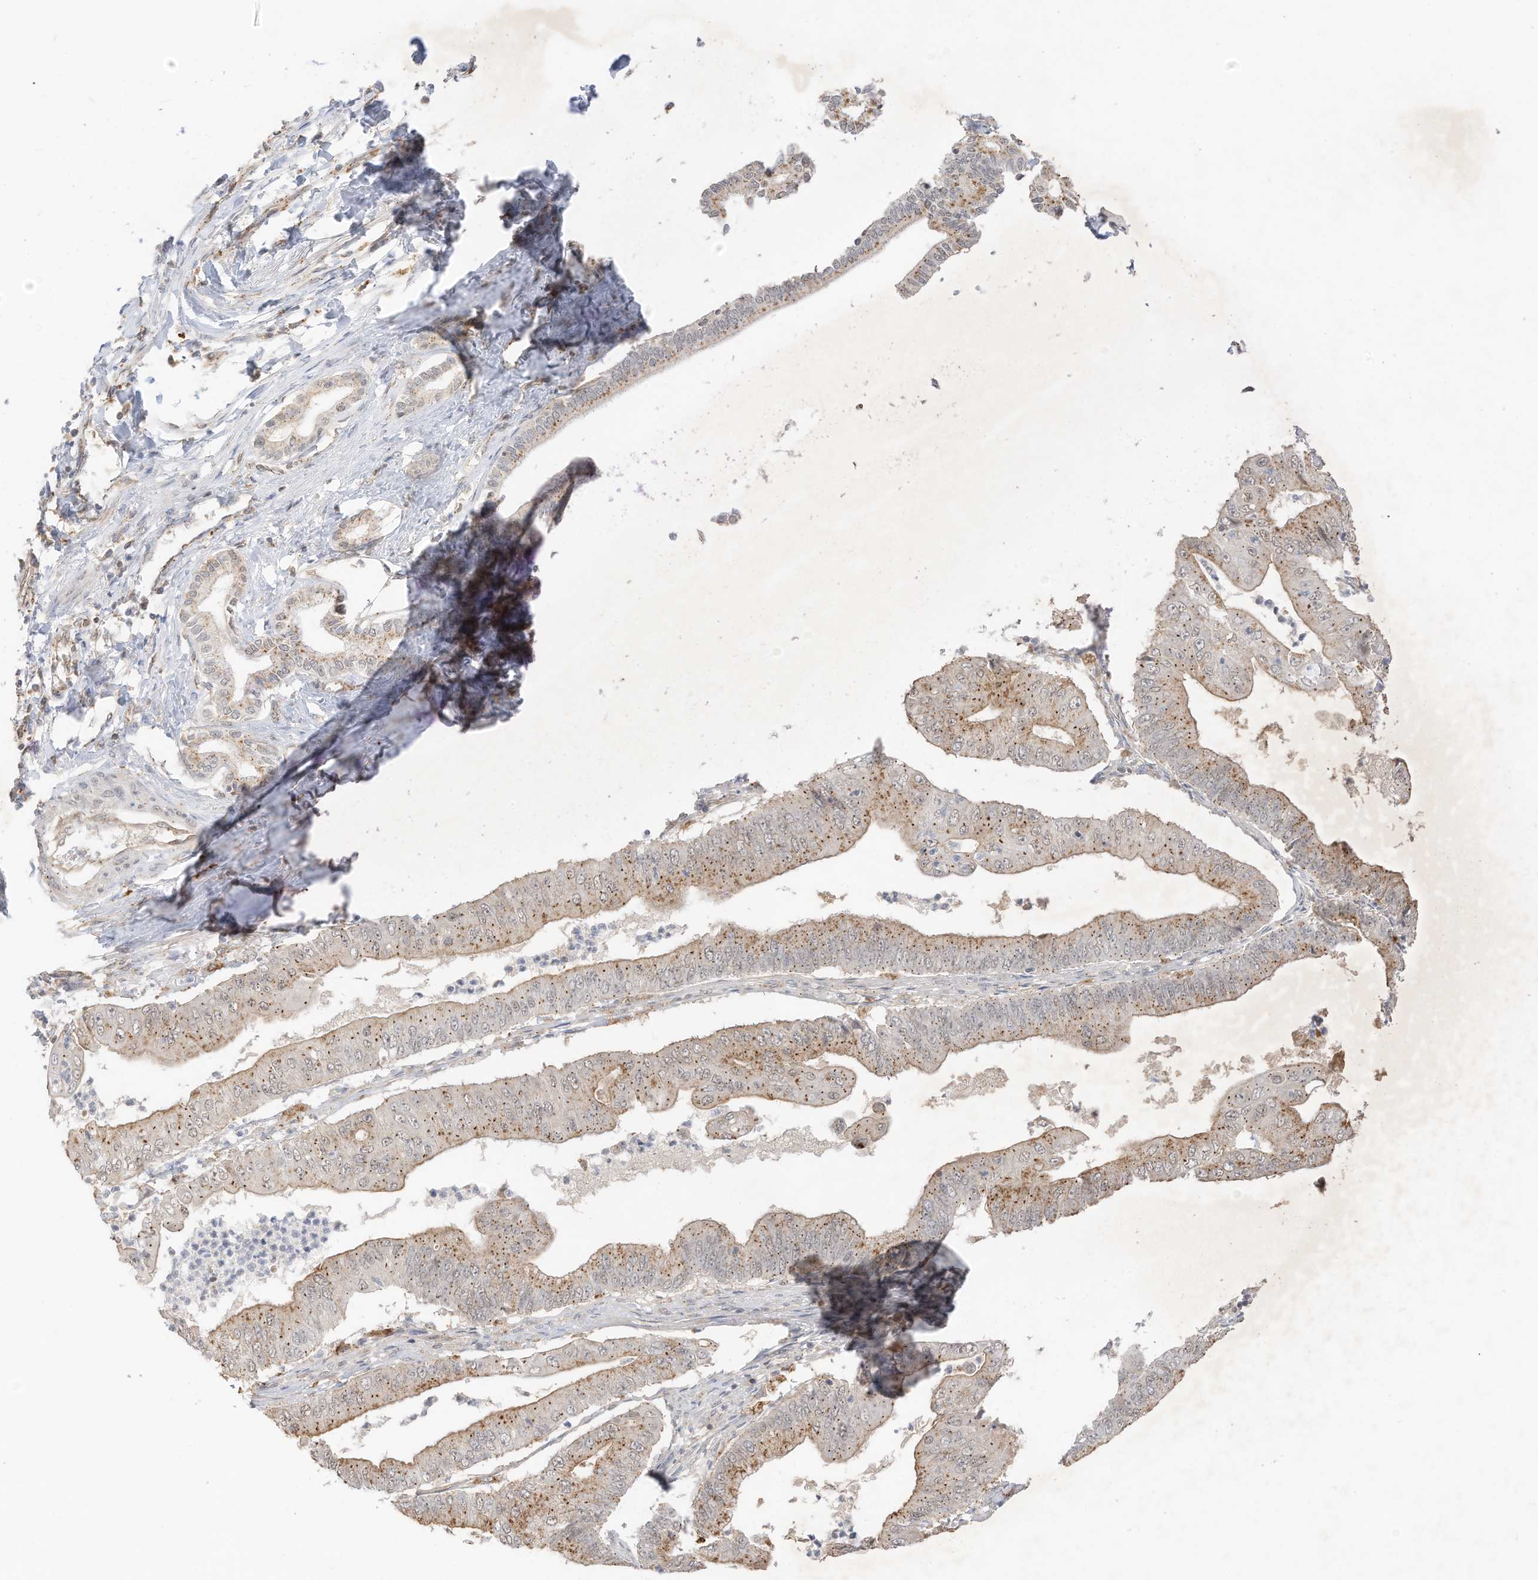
{"staining": {"intensity": "moderate", "quantity": ">75%", "location": "cytoplasmic/membranous"}, "tissue": "pancreatic cancer", "cell_type": "Tumor cells", "image_type": "cancer", "snomed": [{"axis": "morphology", "description": "Adenocarcinoma, NOS"}, {"axis": "topography", "description": "Pancreas"}], "caption": "This is an image of IHC staining of pancreatic adenocarcinoma, which shows moderate positivity in the cytoplasmic/membranous of tumor cells.", "gene": "N4BP3", "patient": {"sex": "female", "age": 77}}